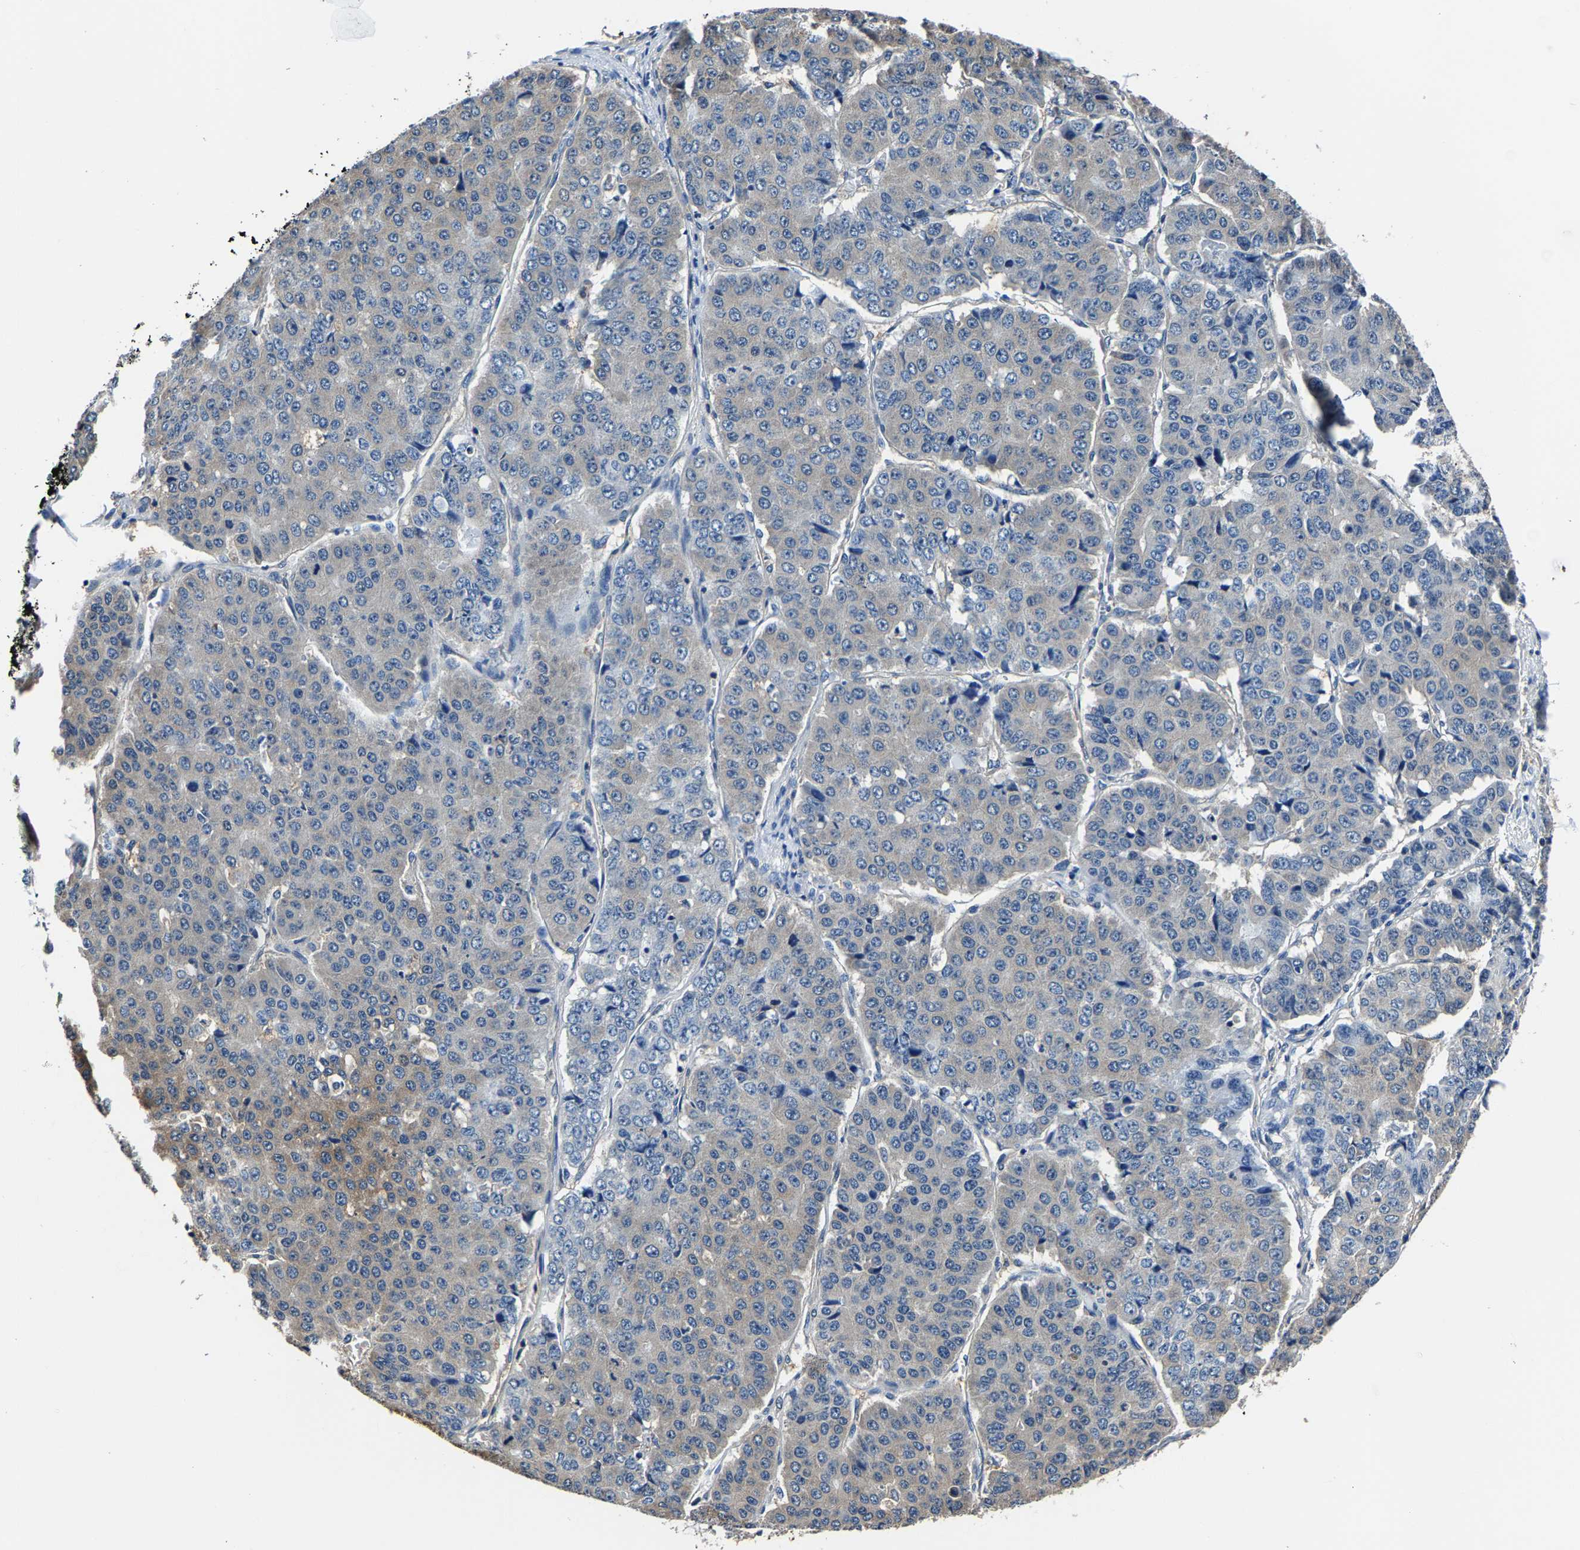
{"staining": {"intensity": "moderate", "quantity": "<25%", "location": "cytoplasmic/membranous"}, "tissue": "pancreatic cancer", "cell_type": "Tumor cells", "image_type": "cancer", "snomed": [{"axis": "morphology", "description": "Adenocarcinoma, NOS"}, {"axis": "topography", "description": "Pancreas"}], "caption": "Immunohistochemical staining of human adenocarcinoma (pancreatic) shows moderate cytoplasmic/membranous protein expression in about <25% of tumor cells.", "gene": "ALDOB", "patient": {"sex": "male", "age": 50}}